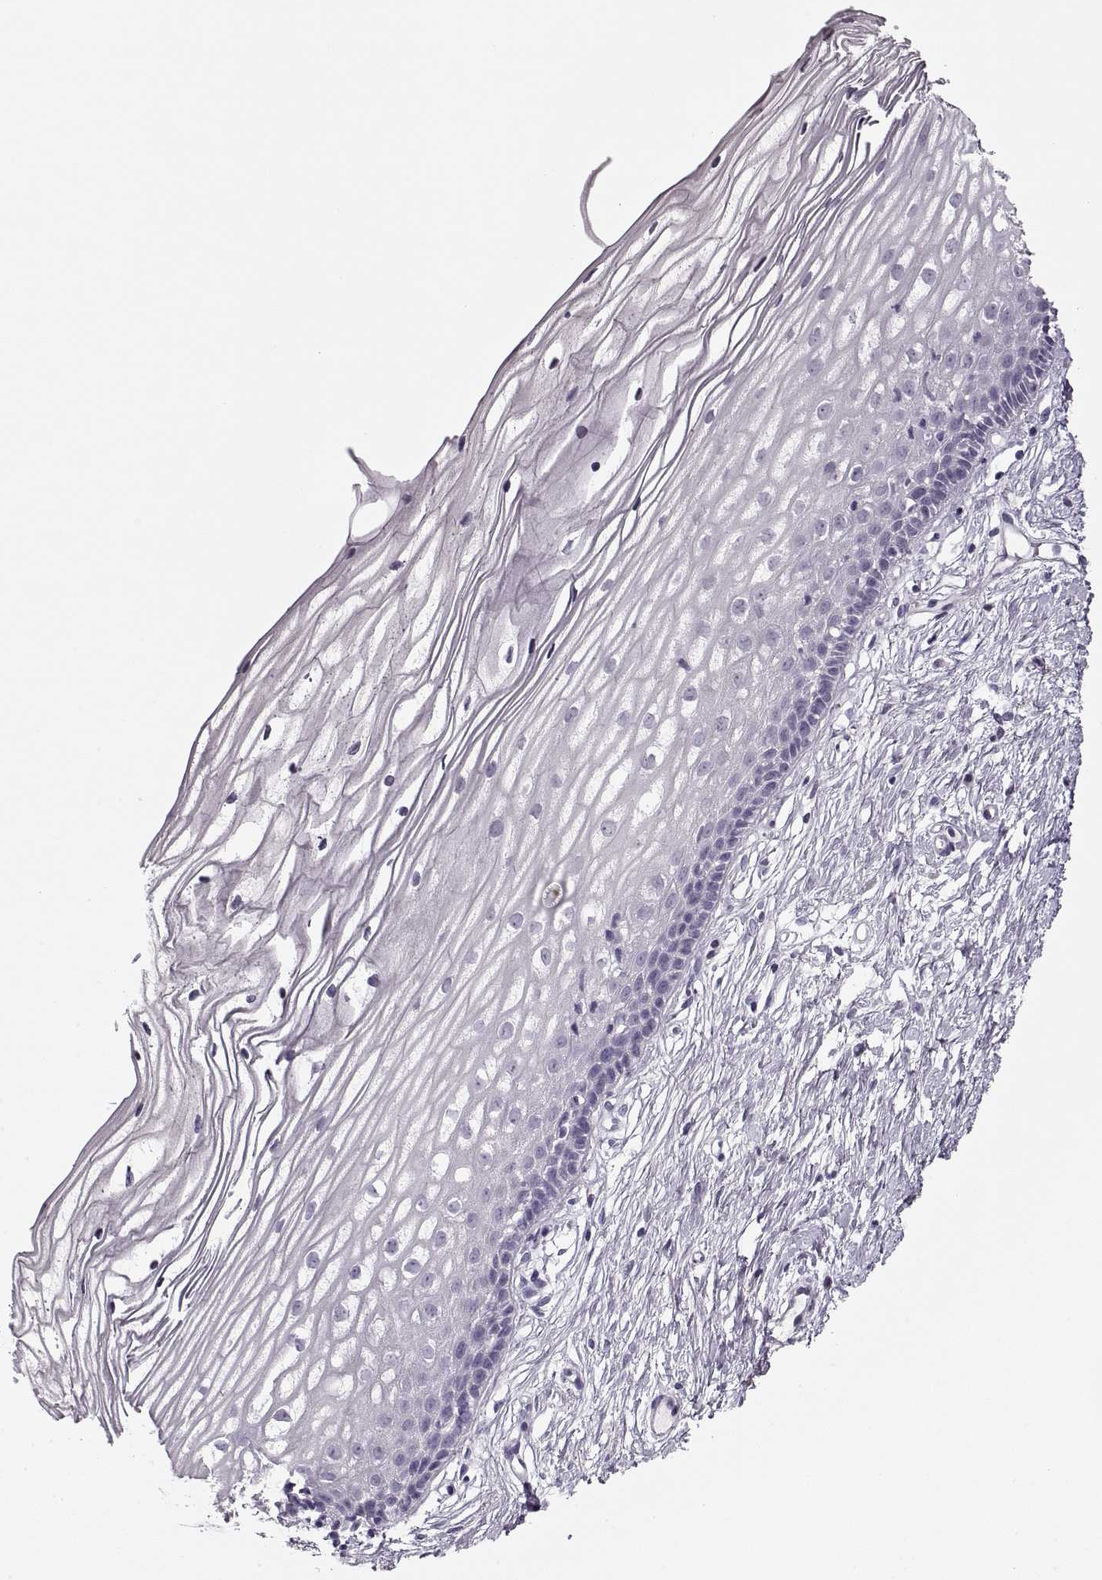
{"staining": {"intensity": "negative", "quantity": "none", "location": "none"}, "tissue": "cervix", "cell_type": "Glandular cells", "image_type": "normal", "snomed": [{"axis": "morphology", "description": "Normal tissue, NOS"}, {"axis": "topography", "description": "Cervix"}], "caption": "Immunohistochemistry (IHC) of unremarkable cervix reveals no positivity in glandular cells.", "gene": "PNMT", "patient": {"sex": "female", "age": 40}}